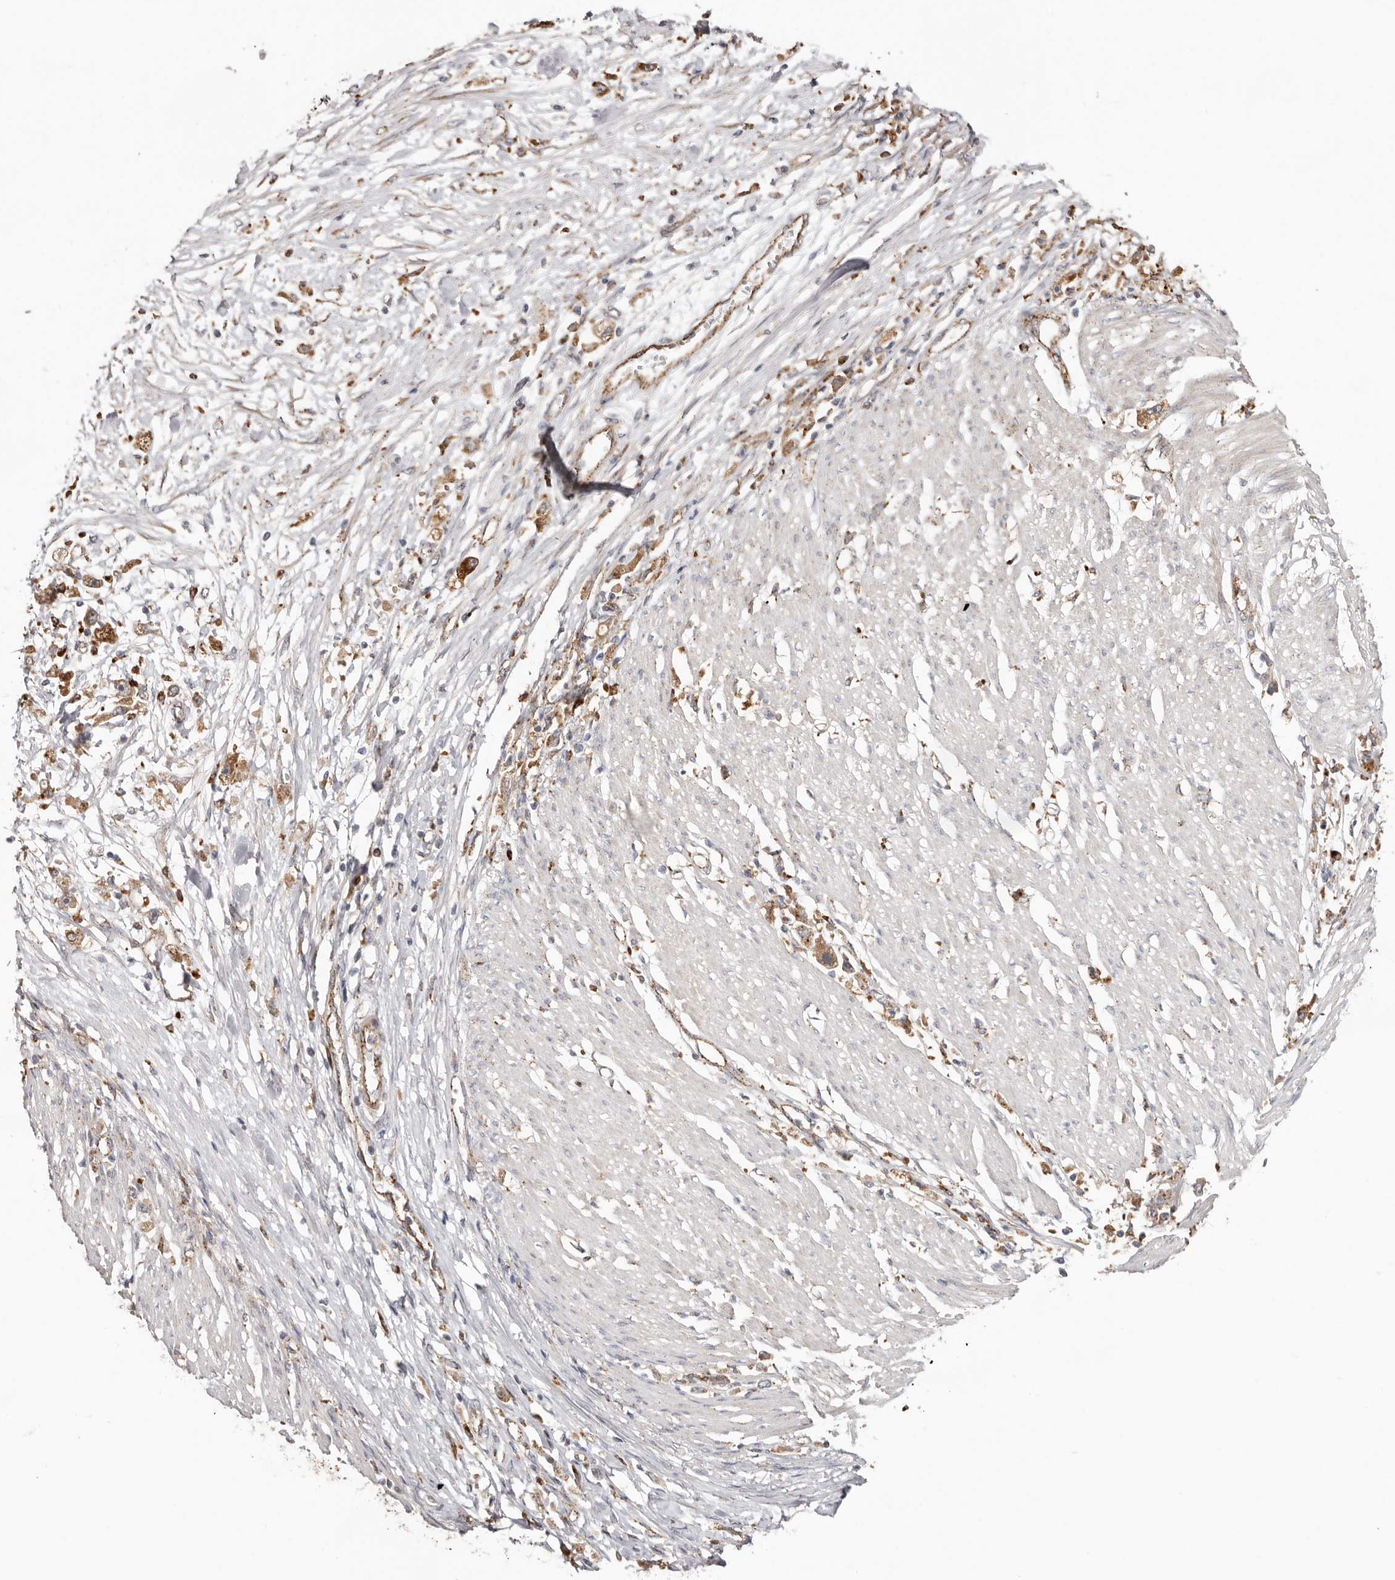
{"staining": {"intensity": "moderate", "quantity": ">75%", "location": "cytoplasmic/membranous"}, "tissue": "stomach cancer", "cell_type": "Tumor cells", "image_type": "cancer", "snomed": [{"axis": "morphology", "description": "Adenocarcinoma, NOS"}, {"axis": "topography", "description": "Stomach"}], "caption": "Stomach adenocarcinoma was stained to show a protein in brown. There is medium levels of moderate cytoplasmic/membranous staining in approximately >75% of tumor cells.", "gene": "GRN", "patient": {"sex": "female", "age": 59}}